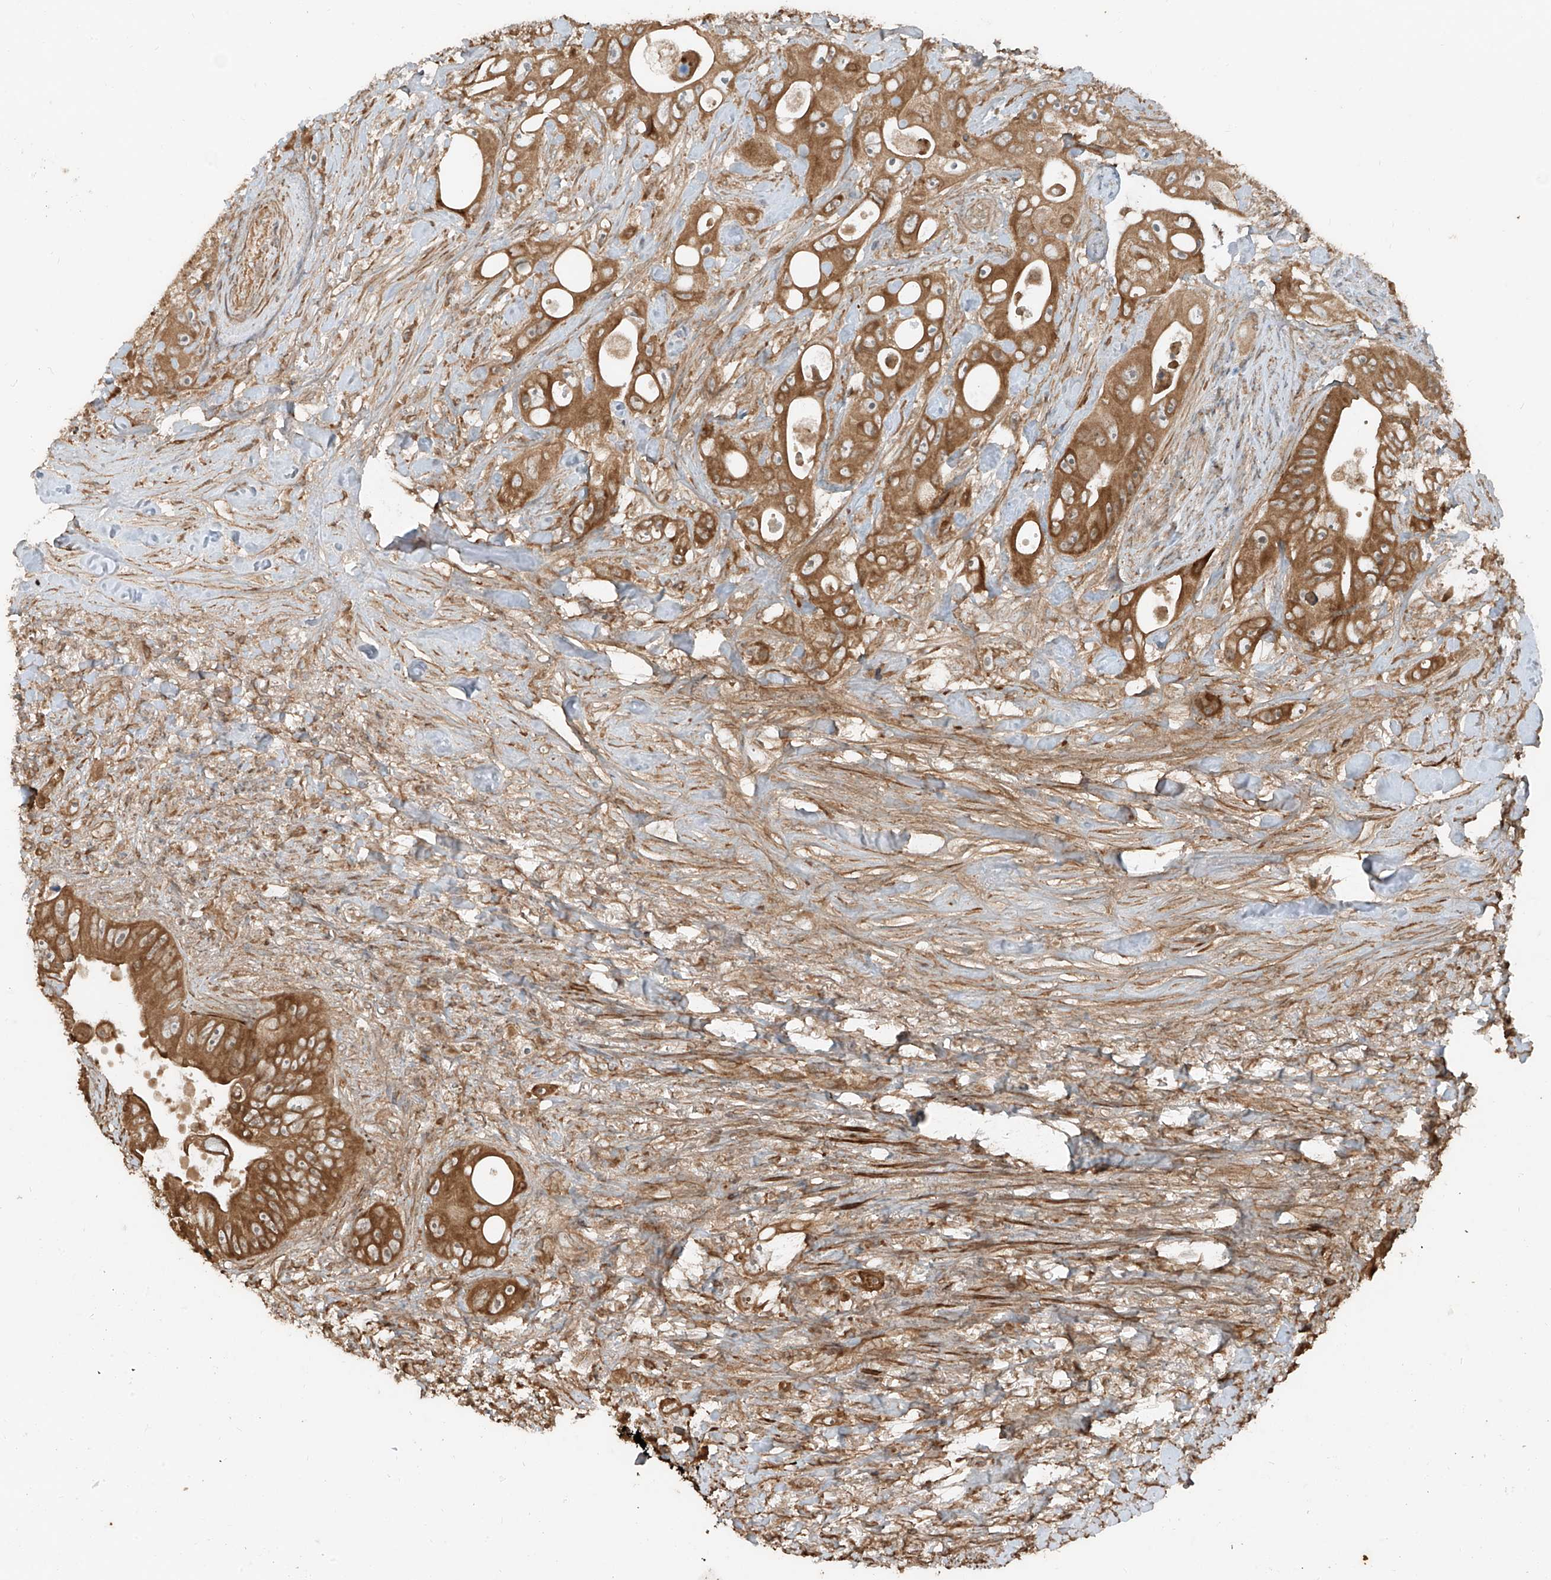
{"staining": {"intensity": "moderate", "quantity": ">75%", "location": "cytoplasmic/membranous"}, "tissue": "colorectal cancer", "cell_type": "Tumor cells", "image_type": "cancer", "snomed": [{"axis": "morphology", "description": "Adenocarcinoma, NOS"}, {"axis": "topography", "description": "Colon"}], "caption": "A brown stain highlights moderate cytoplasmic/membranous positivity of a protein in human colorectal adenocarcinoma tumor cells. (DAB (3,3'-diaminobenzidine) = brown stain, brightfield microscopy at high magnification).", "gene": "ANKZF1", "patient": {"sex": "female", "age": 46}}